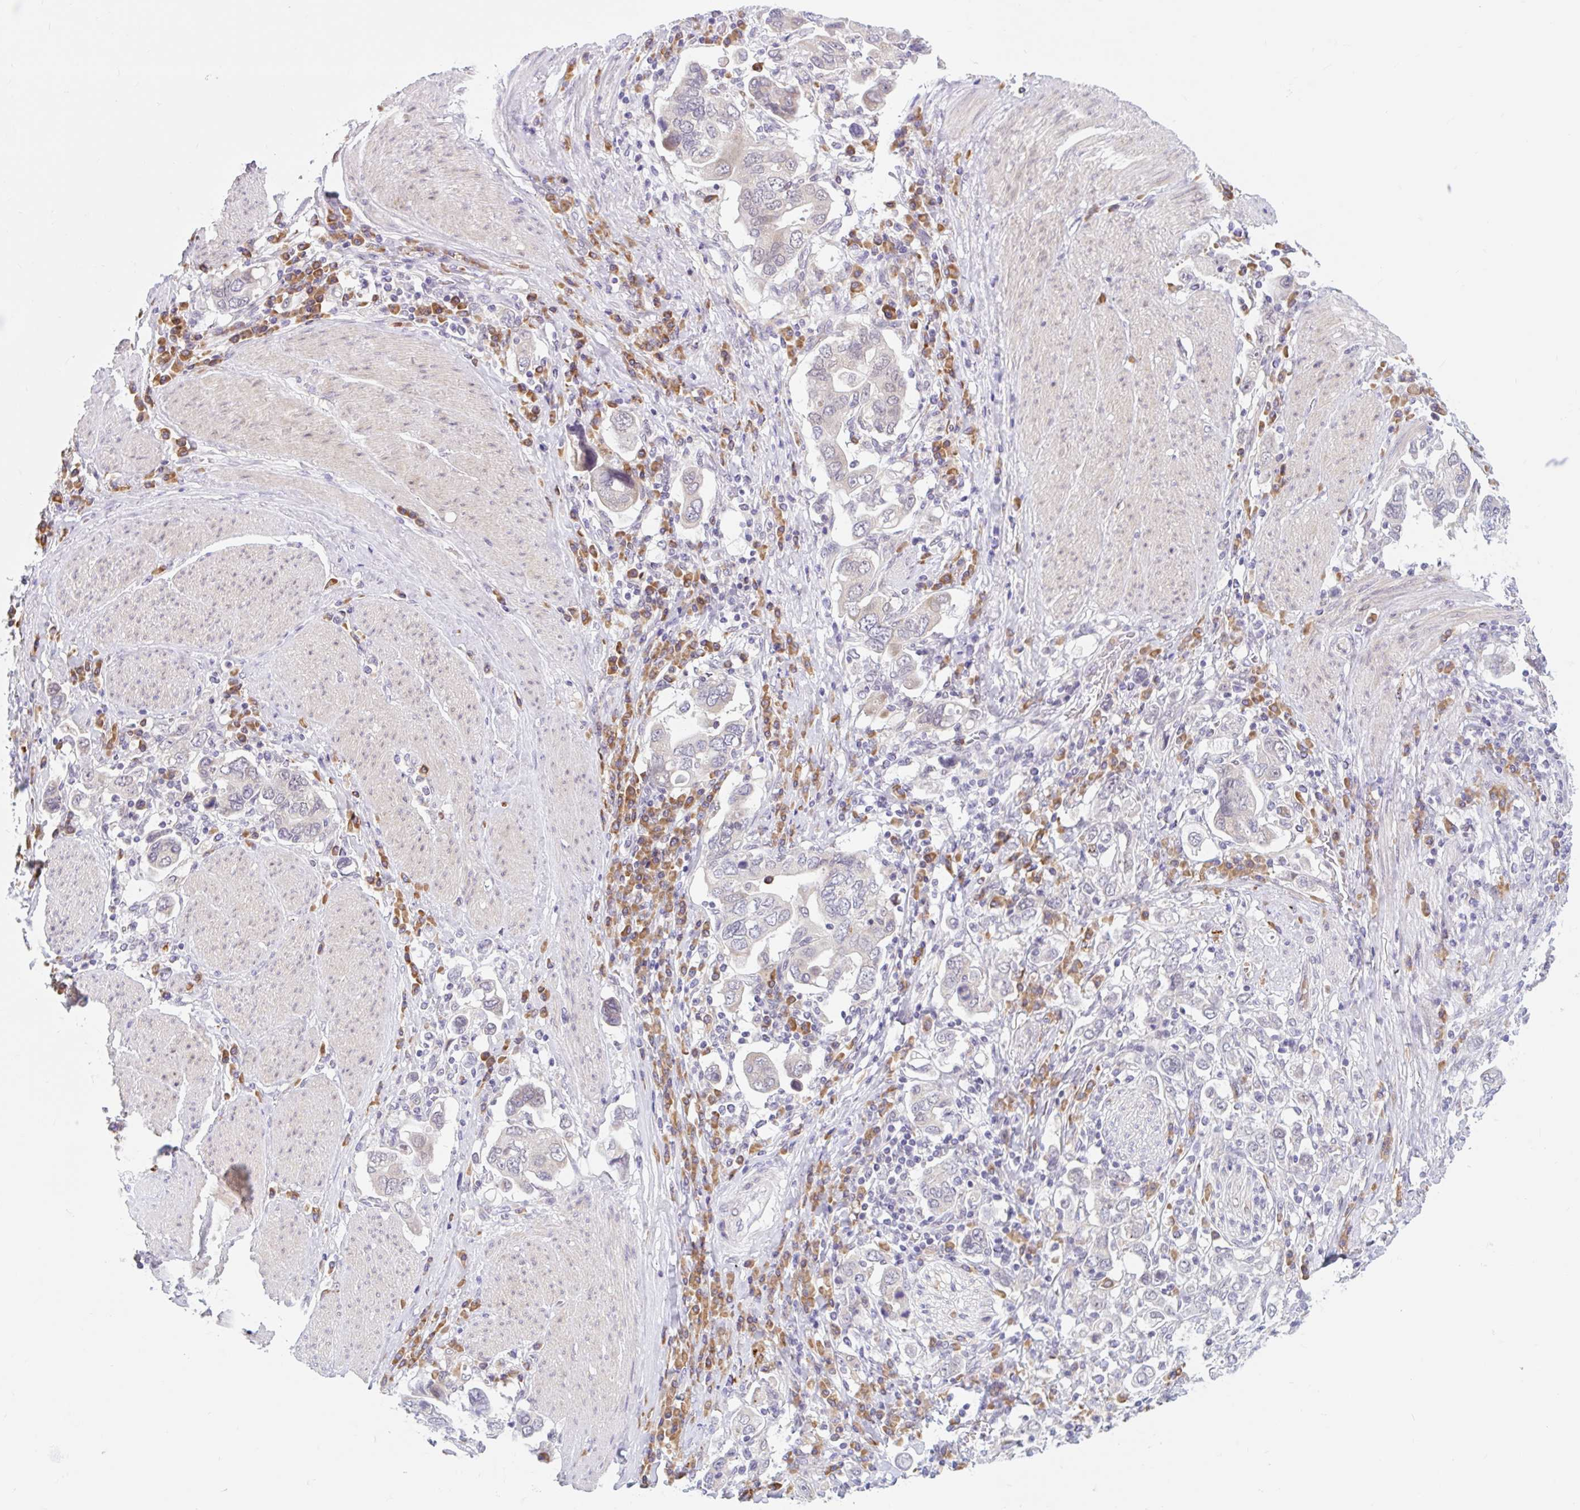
{"staining": {"intensity": "negative", "quantity": "none", "location": "none"}, "tissue": "stomach cancer", "cell_type": "Tumor cells", "image_type": "cancer", "snomed": [{"axis": "morphology", "description": "Adenocarcinoma, NOS"}, {"axis": "topography", "description": "Stomach, upper"}, {"axis": "topography", "description": "Stomach"}], "caption": "Micrograph shows no significant protein expression in tumor cells of adenocarcinoma (stomach). (Stains: DAB (3,3'-diaminobenzidine) immunohistochemistry (IHC) with hematoxylin counter stain, Microscopy: brightfield microscopy at high magnification).", "gene": "SRSF10", "patient": {"sex": "male", "age": 62}}